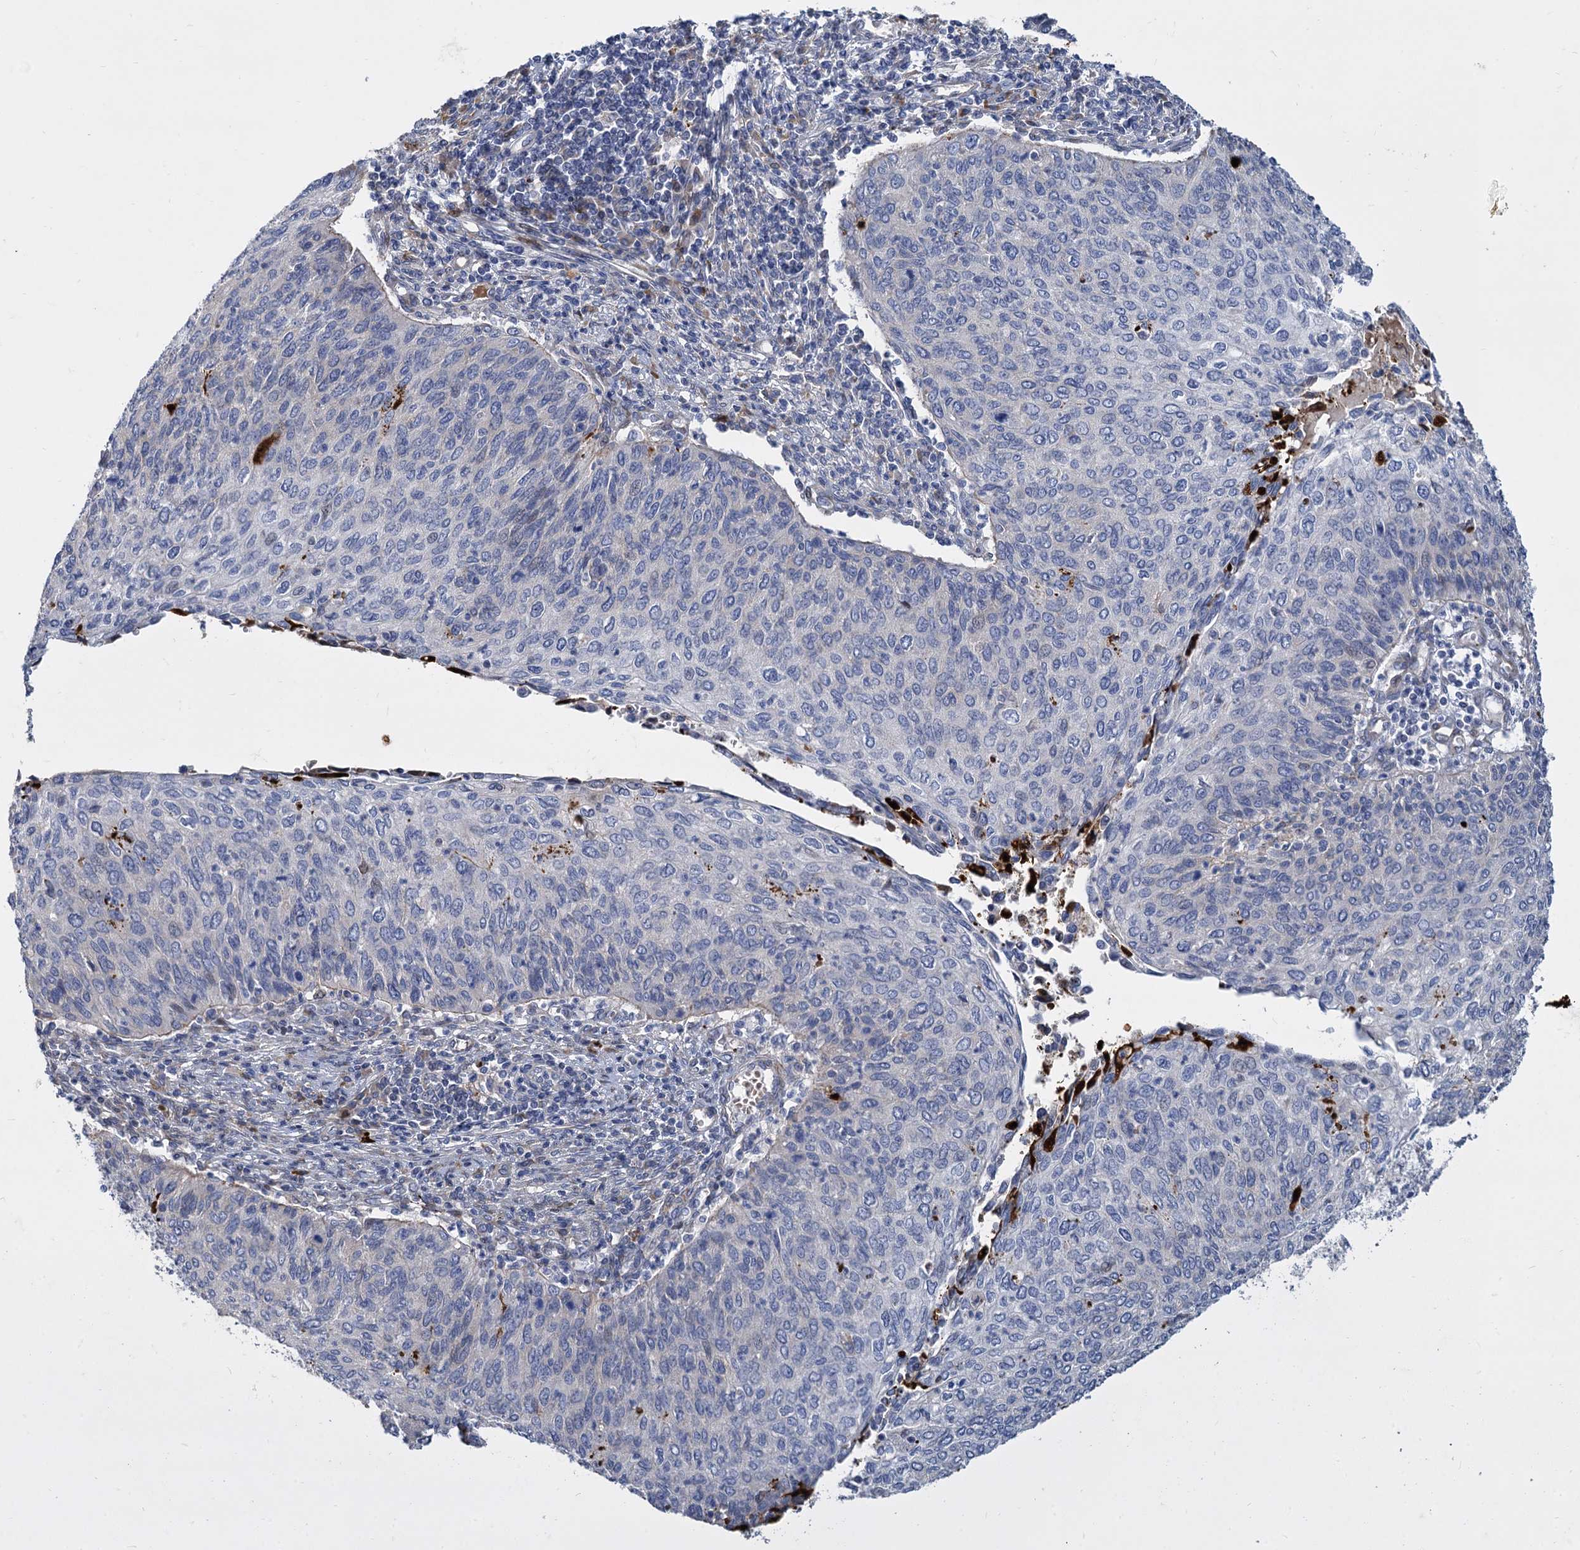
{"staining": {"intensity": "negative", "quantity": "none", "location": "none"}, "tissue": "cervical cancer", "cell_type": "Tumor cells", "image_type": "cancer", "snomed": [{"axis": "morphology", "description": "Squamous cell carcinoma, NOS"}, {"axis": "topography", "description": "Cervix"}], "caption": "IHC of cervical cancer (squamous cell carcinoma) displays no expression in tumor cells.", "gene": "TRIM77", "patient": {"sex": "female", "age": 38}}